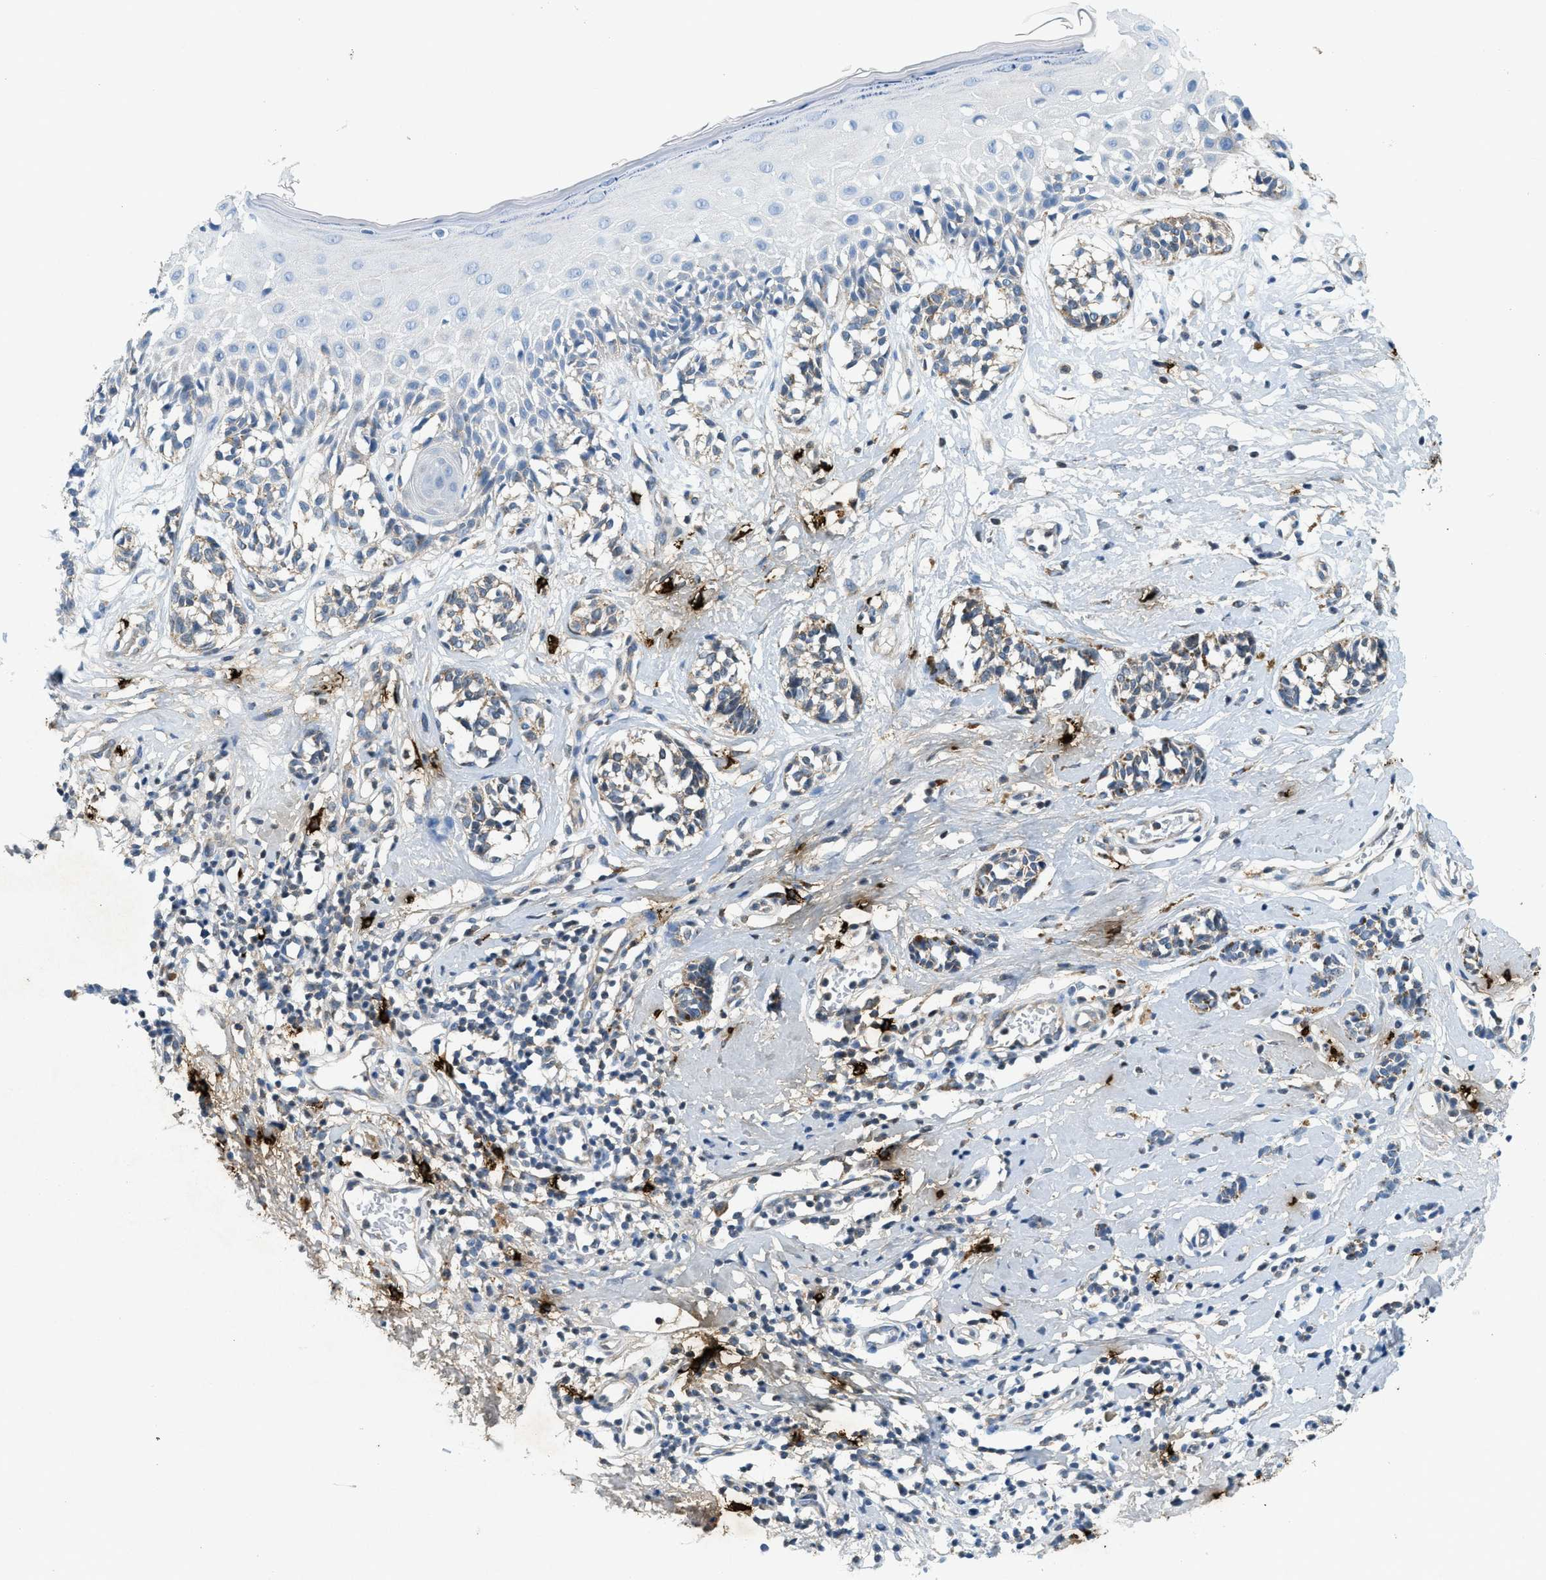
{"staining": {"intensity": "weak", "quantity": "25%-75%", "location": "cytoplasmic/membranous"}, "tissue": "melanoma", "cell_type": "Tumor cells", "image_type": "cancer", "snomed": [{"axis": "morphology", "description": "Malignant melanoma, NOS"}, {"axis": "topography", "description": "Skin"}], "caption": "High-power microscopy captured an immunohistochemistry (IHC) image of malignant melanoma, revealing weak cytoplasmic/membranous expression in about 25%-75% of tumor cells. (DAB (3,3'-diaminobenzidine) = brown stain, brightfield microscopy at high magnification).", "gene": "TPSAB1", "patient": {"sex": "male", "age": 64}}